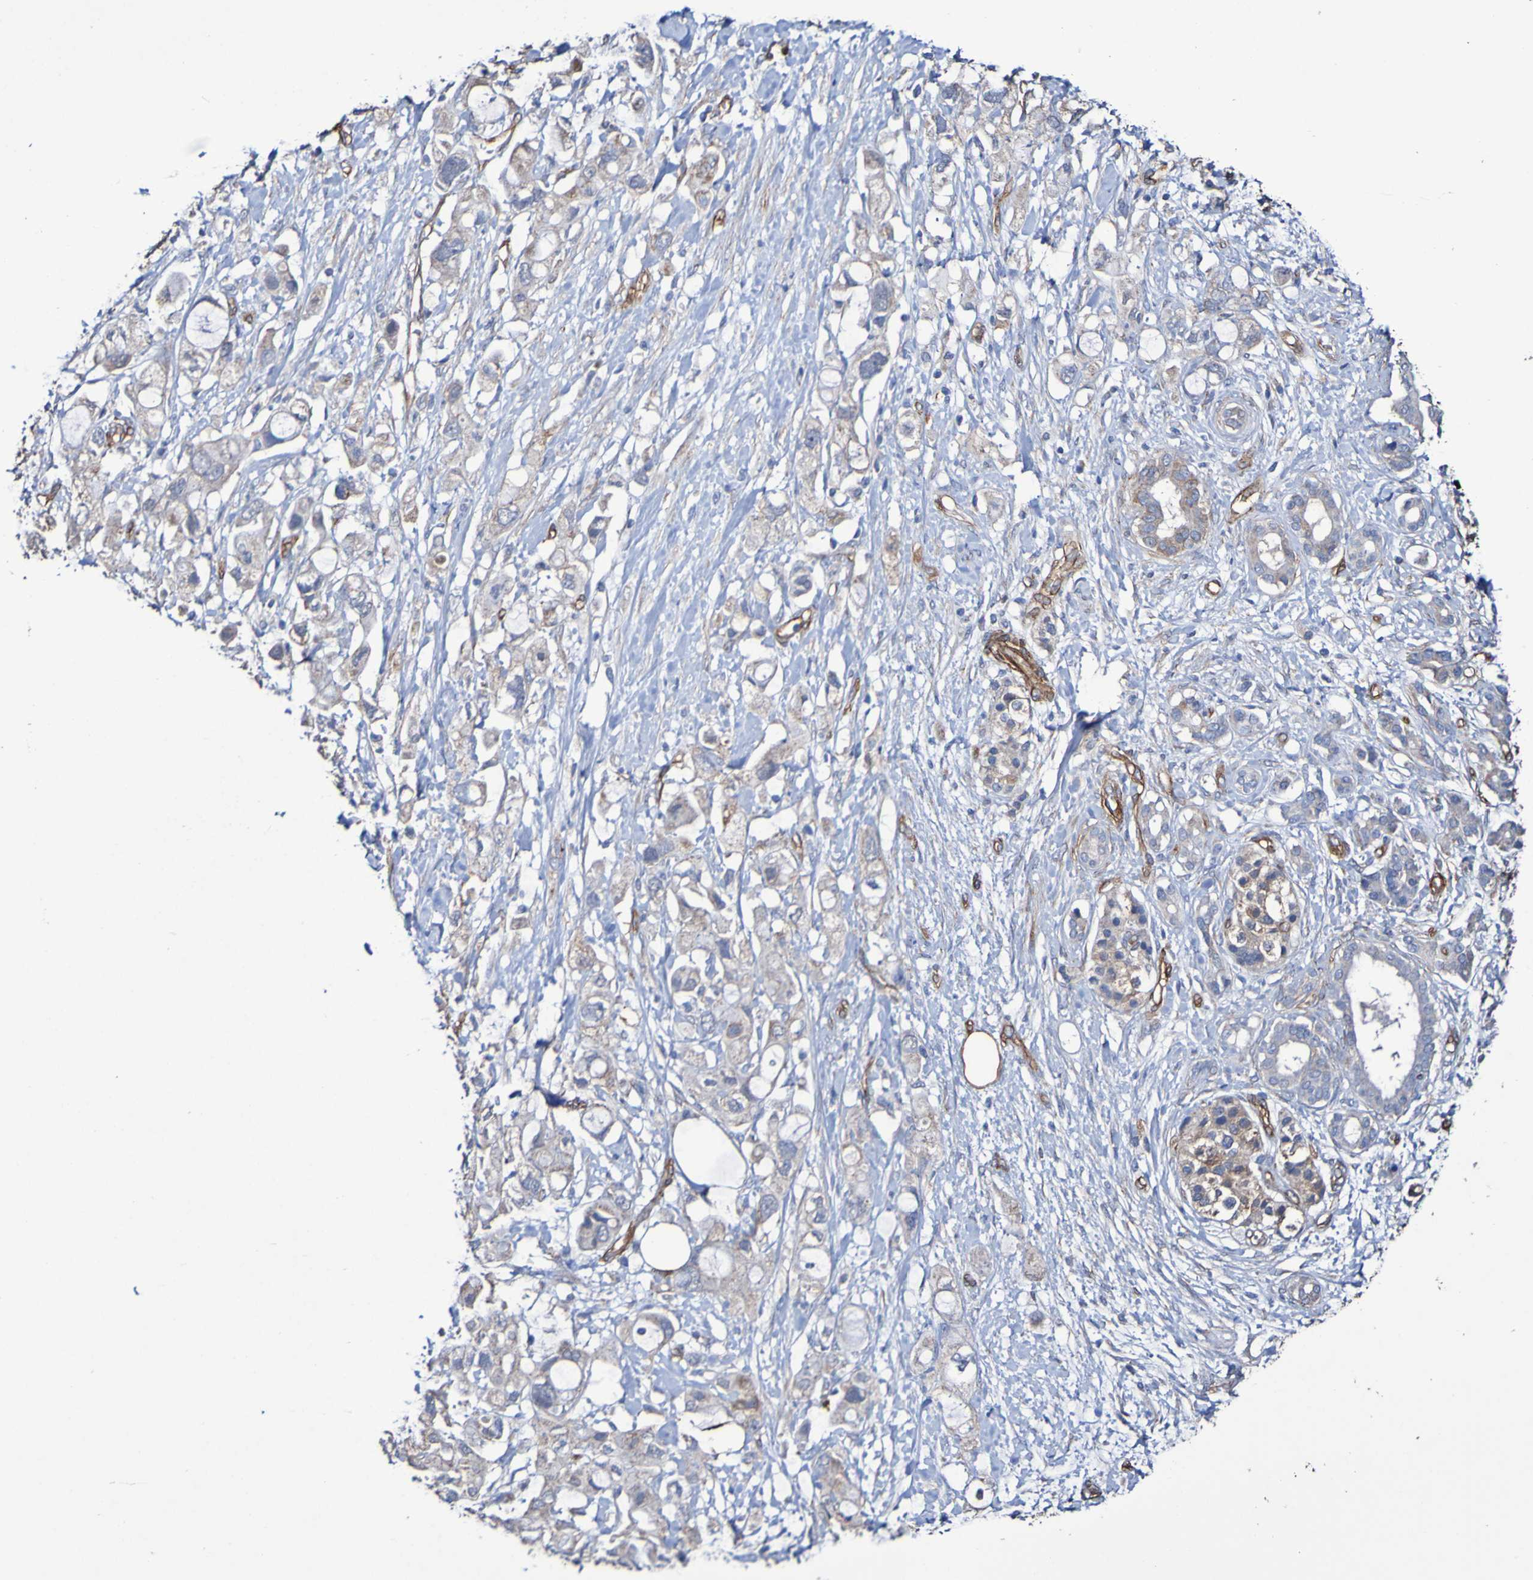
{"staining": {"intensity": "weak", "quantity": "<25%", "location": "cytoplasmic/membranous"}, "tissue": "pancreatic cancer", "cell_type": "Tumor cells", "image_type": "cancer", "snomed": [{"axis": "morphology", "description": "Adenocarcinoma, NOS"}, {"axis": "topography", "description": "Pancreas"}], "caption": "High magnification brightfield microscopy of pancreatic adenocarcinoma stained with DAB (brown) and counterstained with hematoxylin (blue): tumor cells show no significant staining.", "gene": "ELMOD3", "patient": {"sex": "female", "age": 56}}